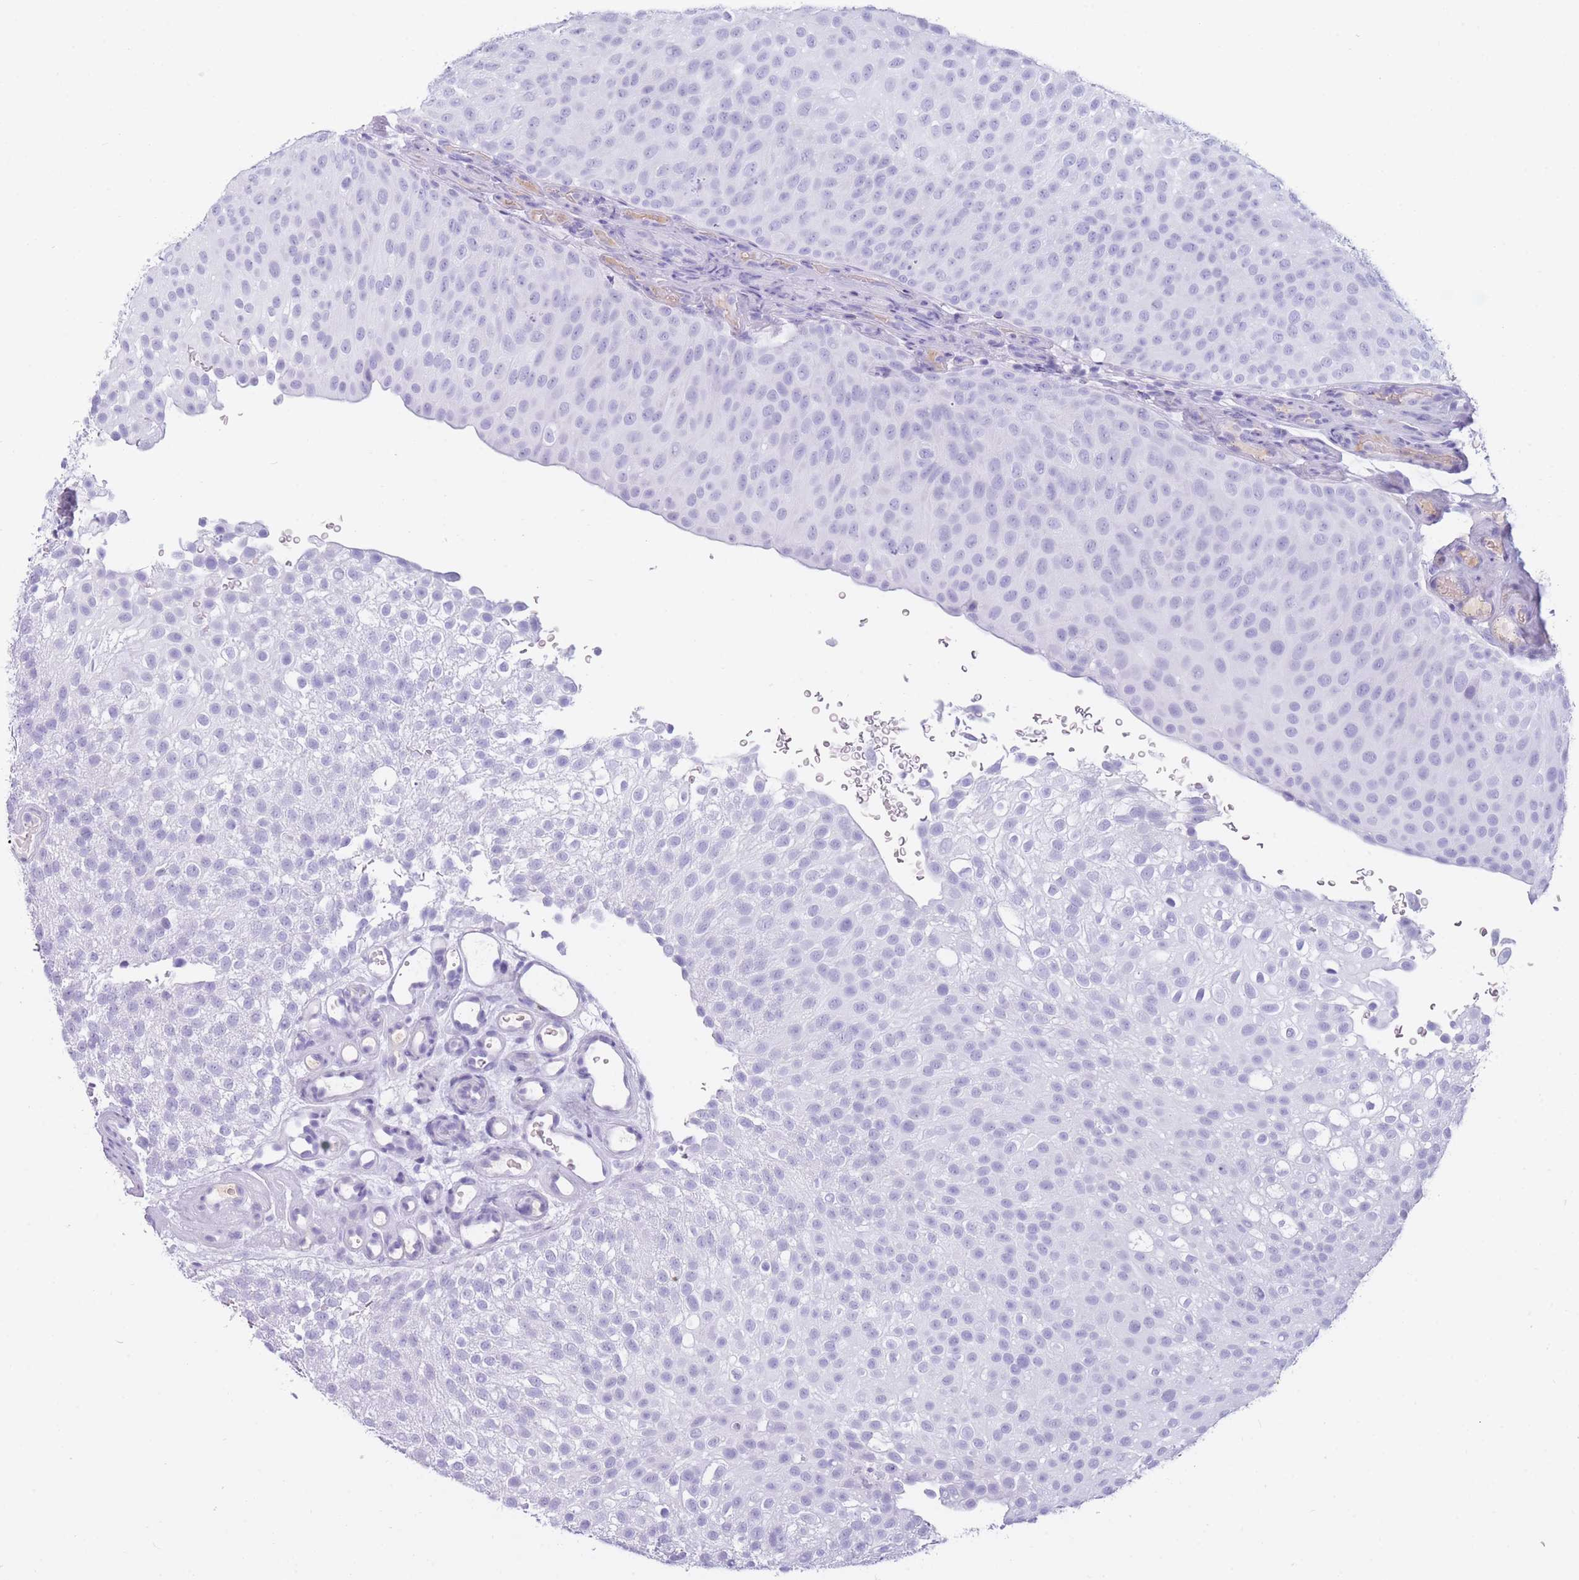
{"staining": {"intensity": "negative", "quantity": "none", "location": "none"}, "tissue": "urothelial cancer", "cell_type": "Tumor cells", "image_type": "cancer", "snomed": [{"axis": "morphology", "description": "Urothelial carcinoma, Low grade"}, {"axis": "topography", "description": "Urinary bladder"}], "caption": "Tumor cells are negative for brown protein staining in urothelial cancer.", "gene": "TNFSF11", "patient": {"sex": "male", "age": 78}}